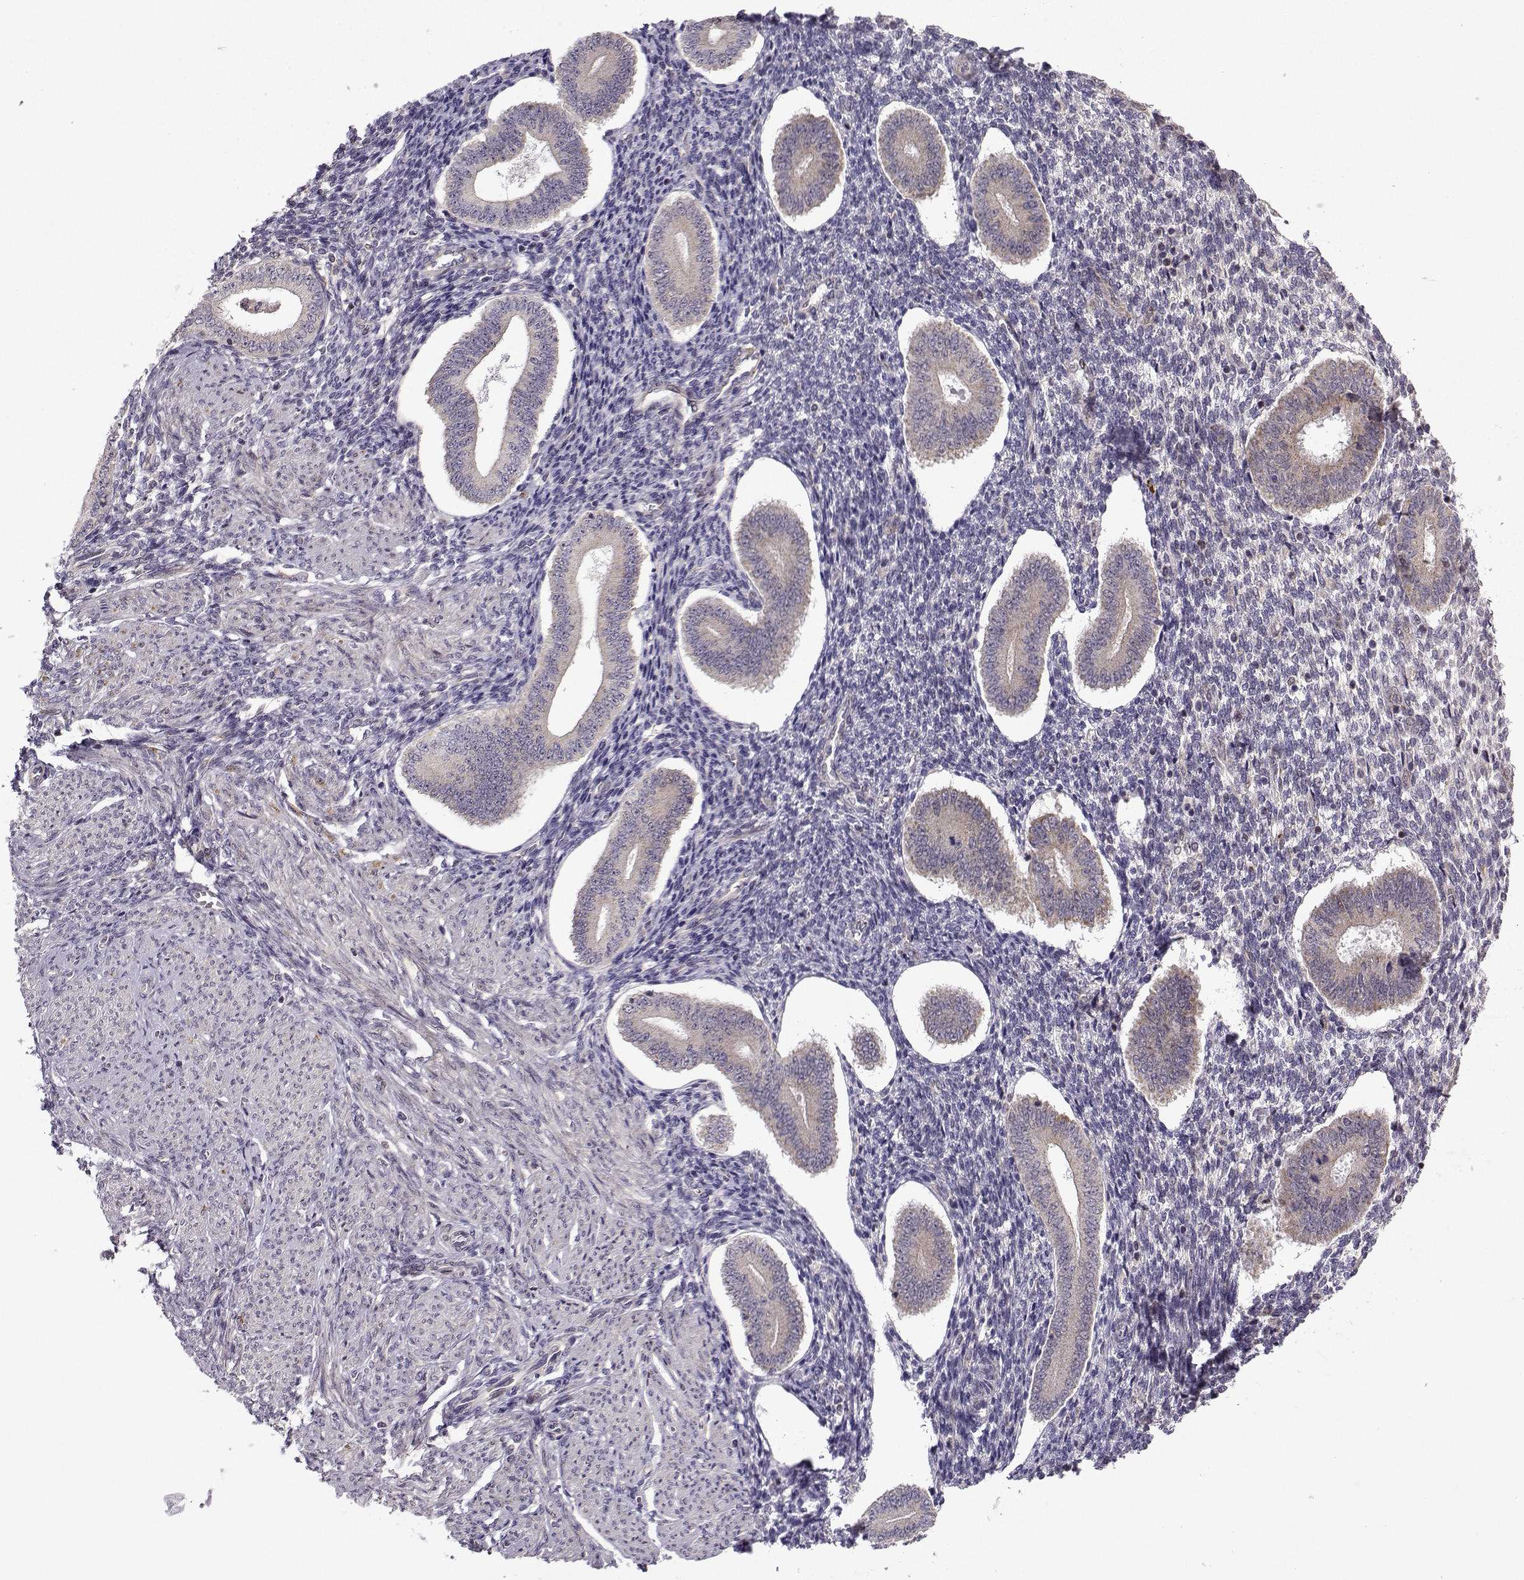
{"staining": {"intensity": "negative", "quantity": "none", "location": "none"}, "tissue": "endometrium", "cell_type": "Cells in endometrial stroma", "image_type": "normal", "snomed": [{"axis": "morphology", "description": "Normal tissue, NOS"}, {"axis": "topography", "description": "Endometrium"}], "caption": "Immunohistochemical staining of benign human endometrium shows no significant positivity in cells in endometrial stroma. (Immunohistochemistry, brightfield microscopy, high magnification).", "gene": "NECAB3", "patient": {"sex": "female", "age": 40}}